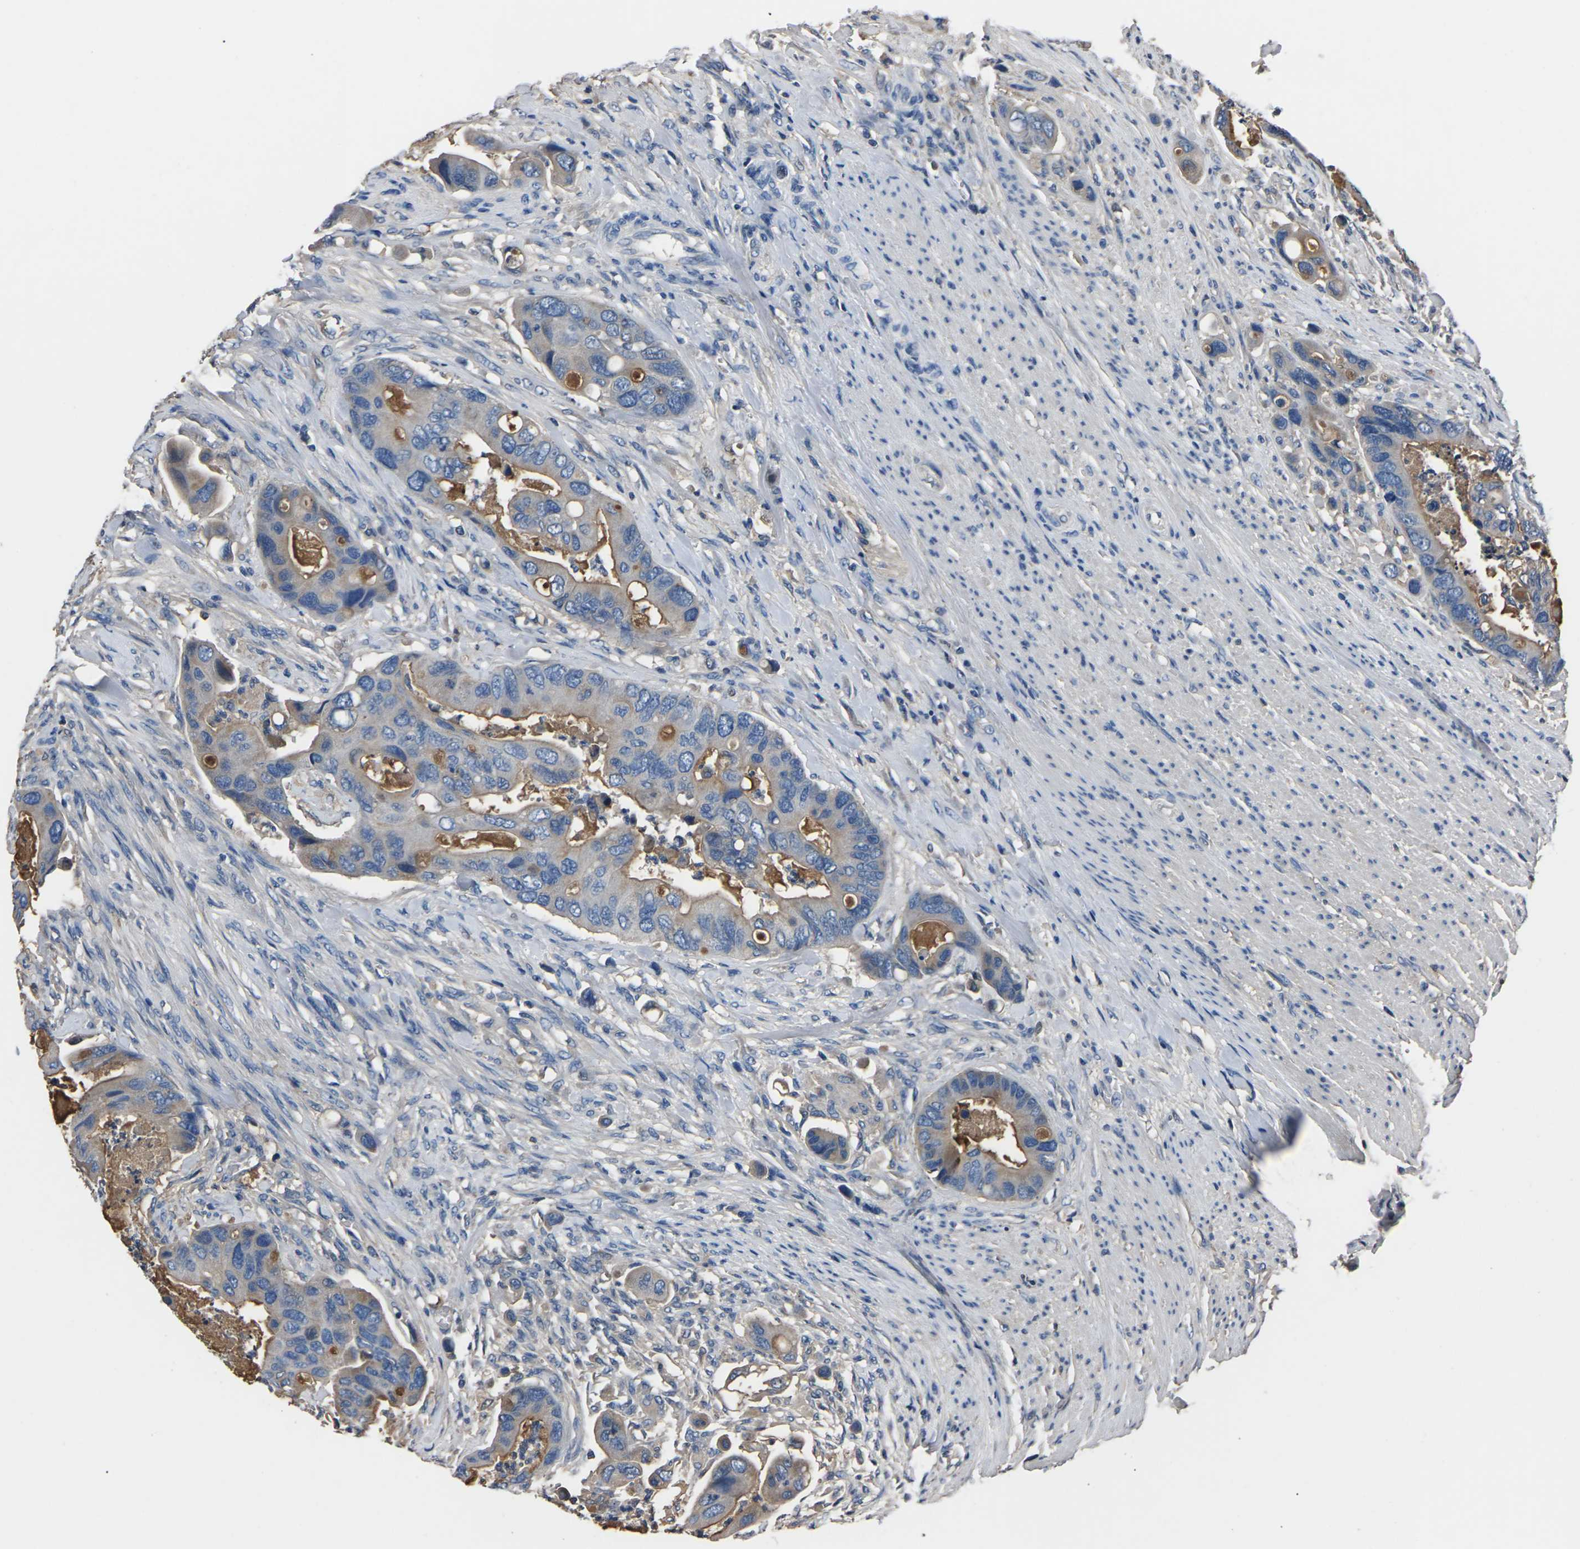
{"staining": {"intensity": "moderate", "quantity": "<25%", "location": "cytoplasmic/membranous"}, "tissue": "colorectal cancer", "cell_type": "Tumor cells", "image_type": "cancer", "snomed": [{"axis": "morphology", "description": "Adenocarcinoma, NOS"}, {"axis": "topography", "description": "Rectum"}], "caption": "This micrograph exhibits immunohistochemistry staining of human colorectal adenocarcinoma, with low moderate cytoplasmic/membranous staining in approximately <25% of tumor cells.", "gene": "LEP", "patient": {"sex": "female", "age": 57}}